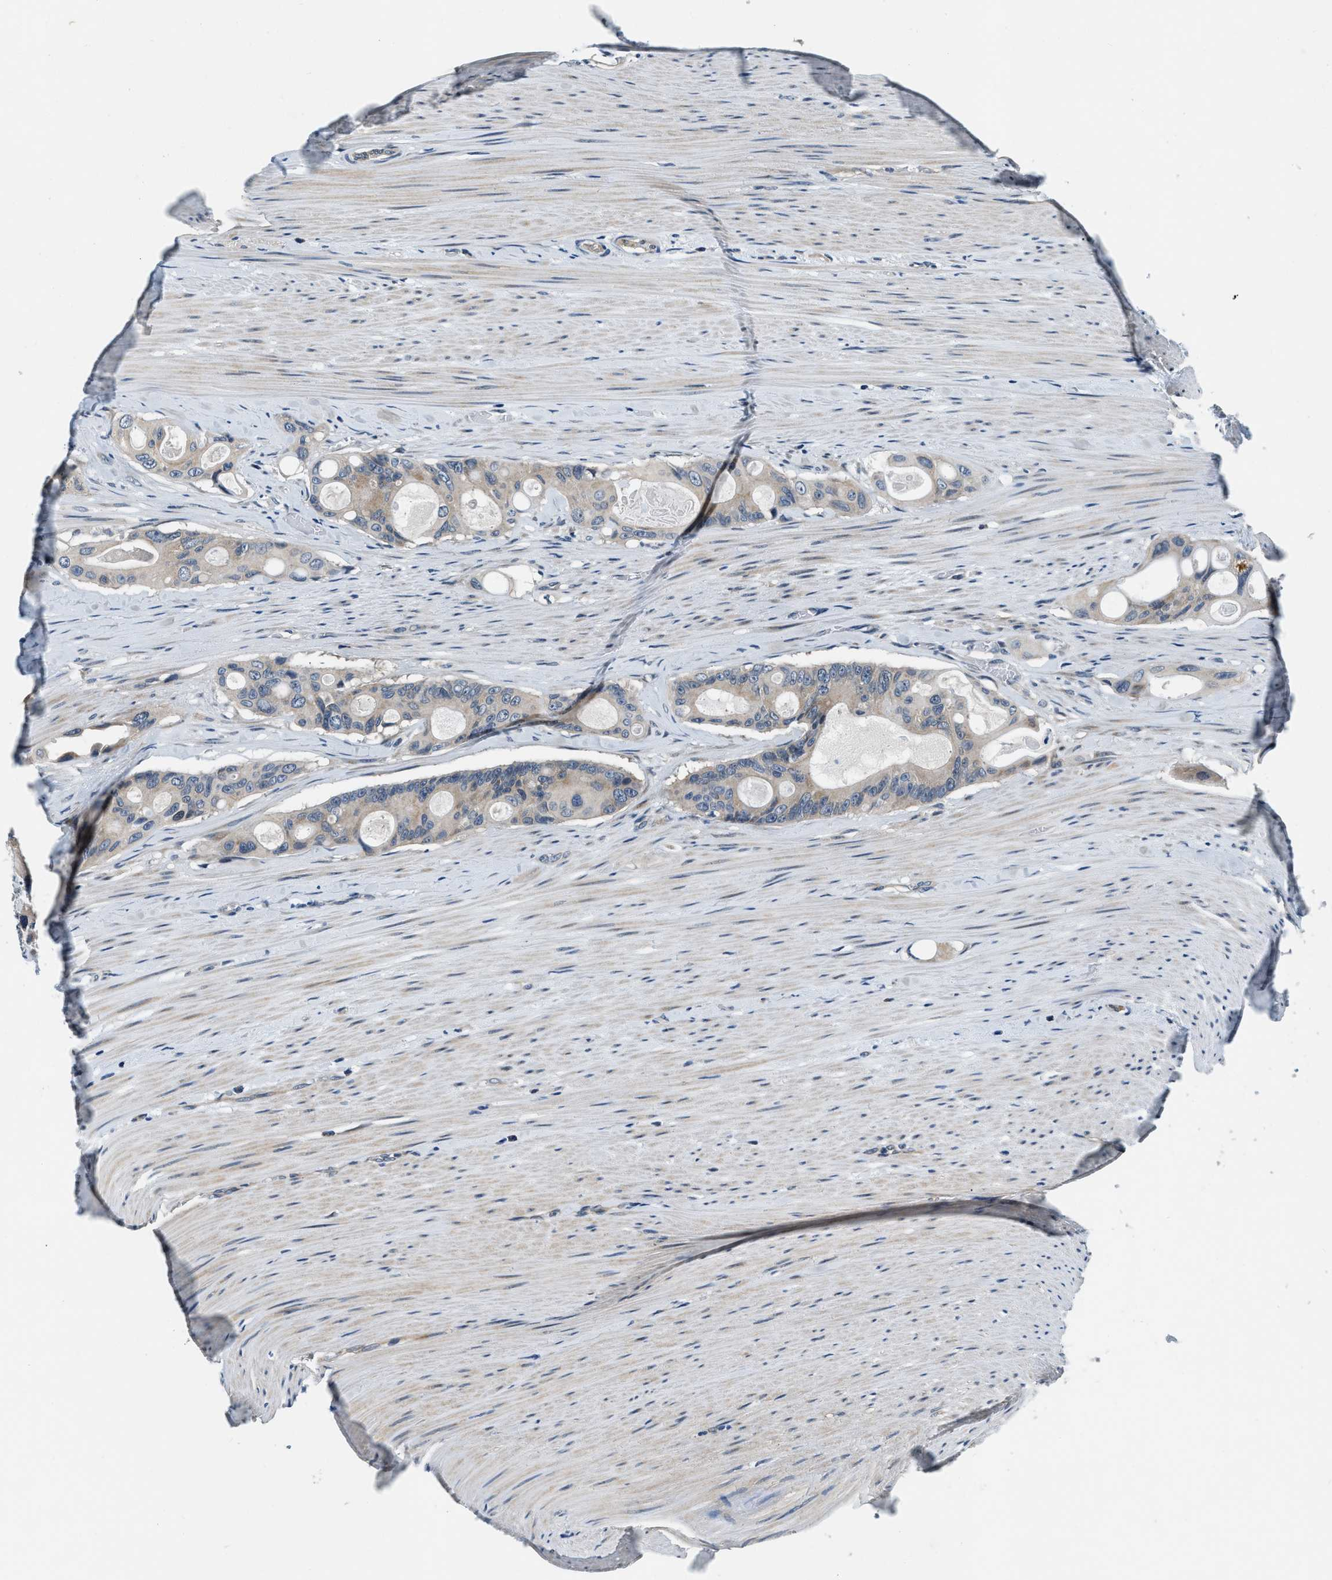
{"staining": {"intensity": "weak", "quantity": "25%-75%", "location": "cytoplasmic/membranous"}, "tissue": "colorectal cancer", "cell_type": "Tumor cells", "image_type": "cancer", "snomed": [{"axis": "morphology", "description": "Adenocarcinoma, NOS"}, {"axis": "topography", "description": "Colon"}], "caption": "The image shows staining of colorectal cancer, revealing weak cytoplasmic/membranous protein staining (brown color) within tumor cells.", "gene": "YAE1", "patient": {"sex": "female", "age": 57}}